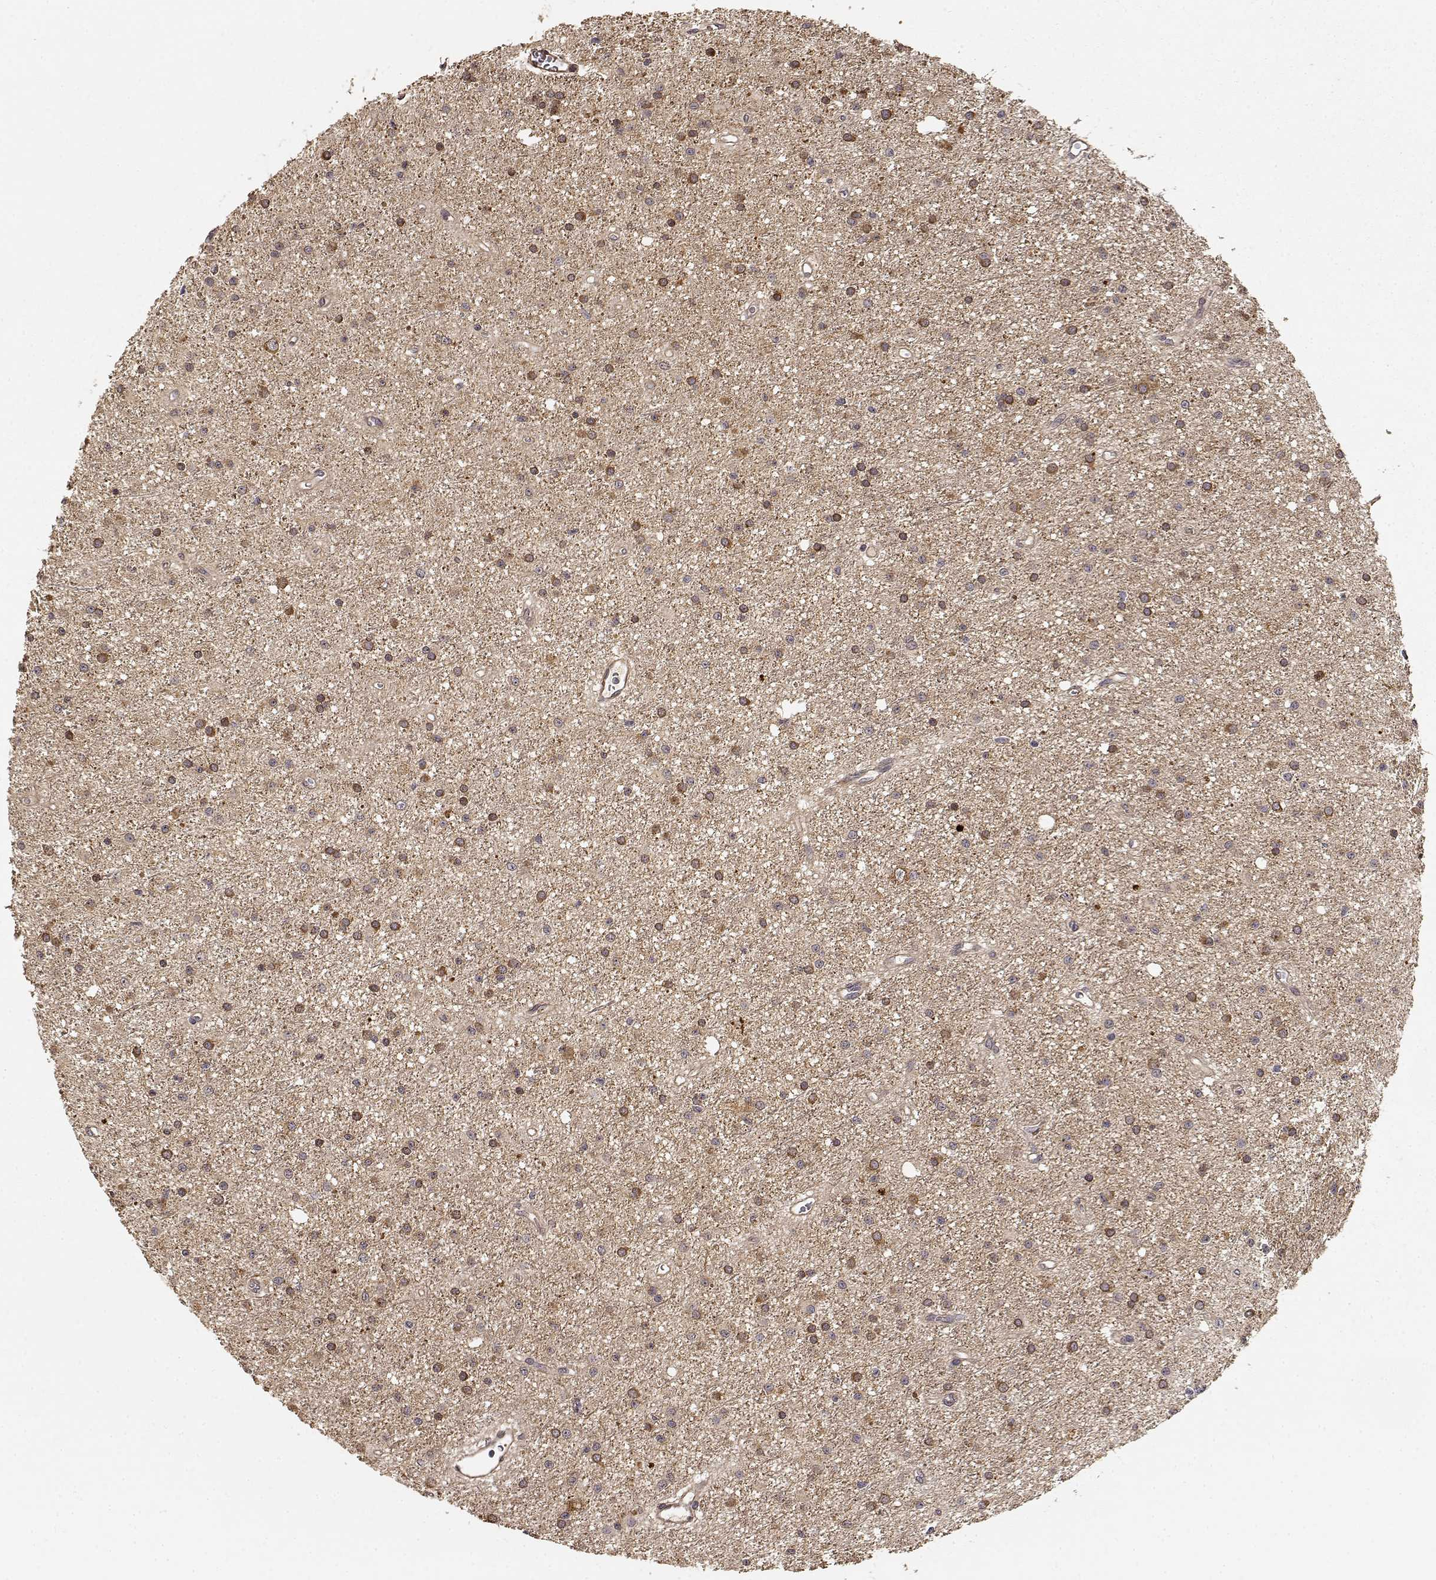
{"staining": {"intensity": "moderate", "quantity": "25%-75%", "location": "cytoplasmic/membranous"}, "tissue": "glioma", "cell_type": "Tumor cells", "image_type": "cancer", "snomed": [{"axis": "morphology", "description": "Glioma, malignant, Low grade"}, {"axis": "topography", "description": "Brain"}], "caption": "Glioma stained with a protein marker shows moderate staining in tumor cells.", "gene": "PICK1", "patient": {"sex": "male", "age": 27}}